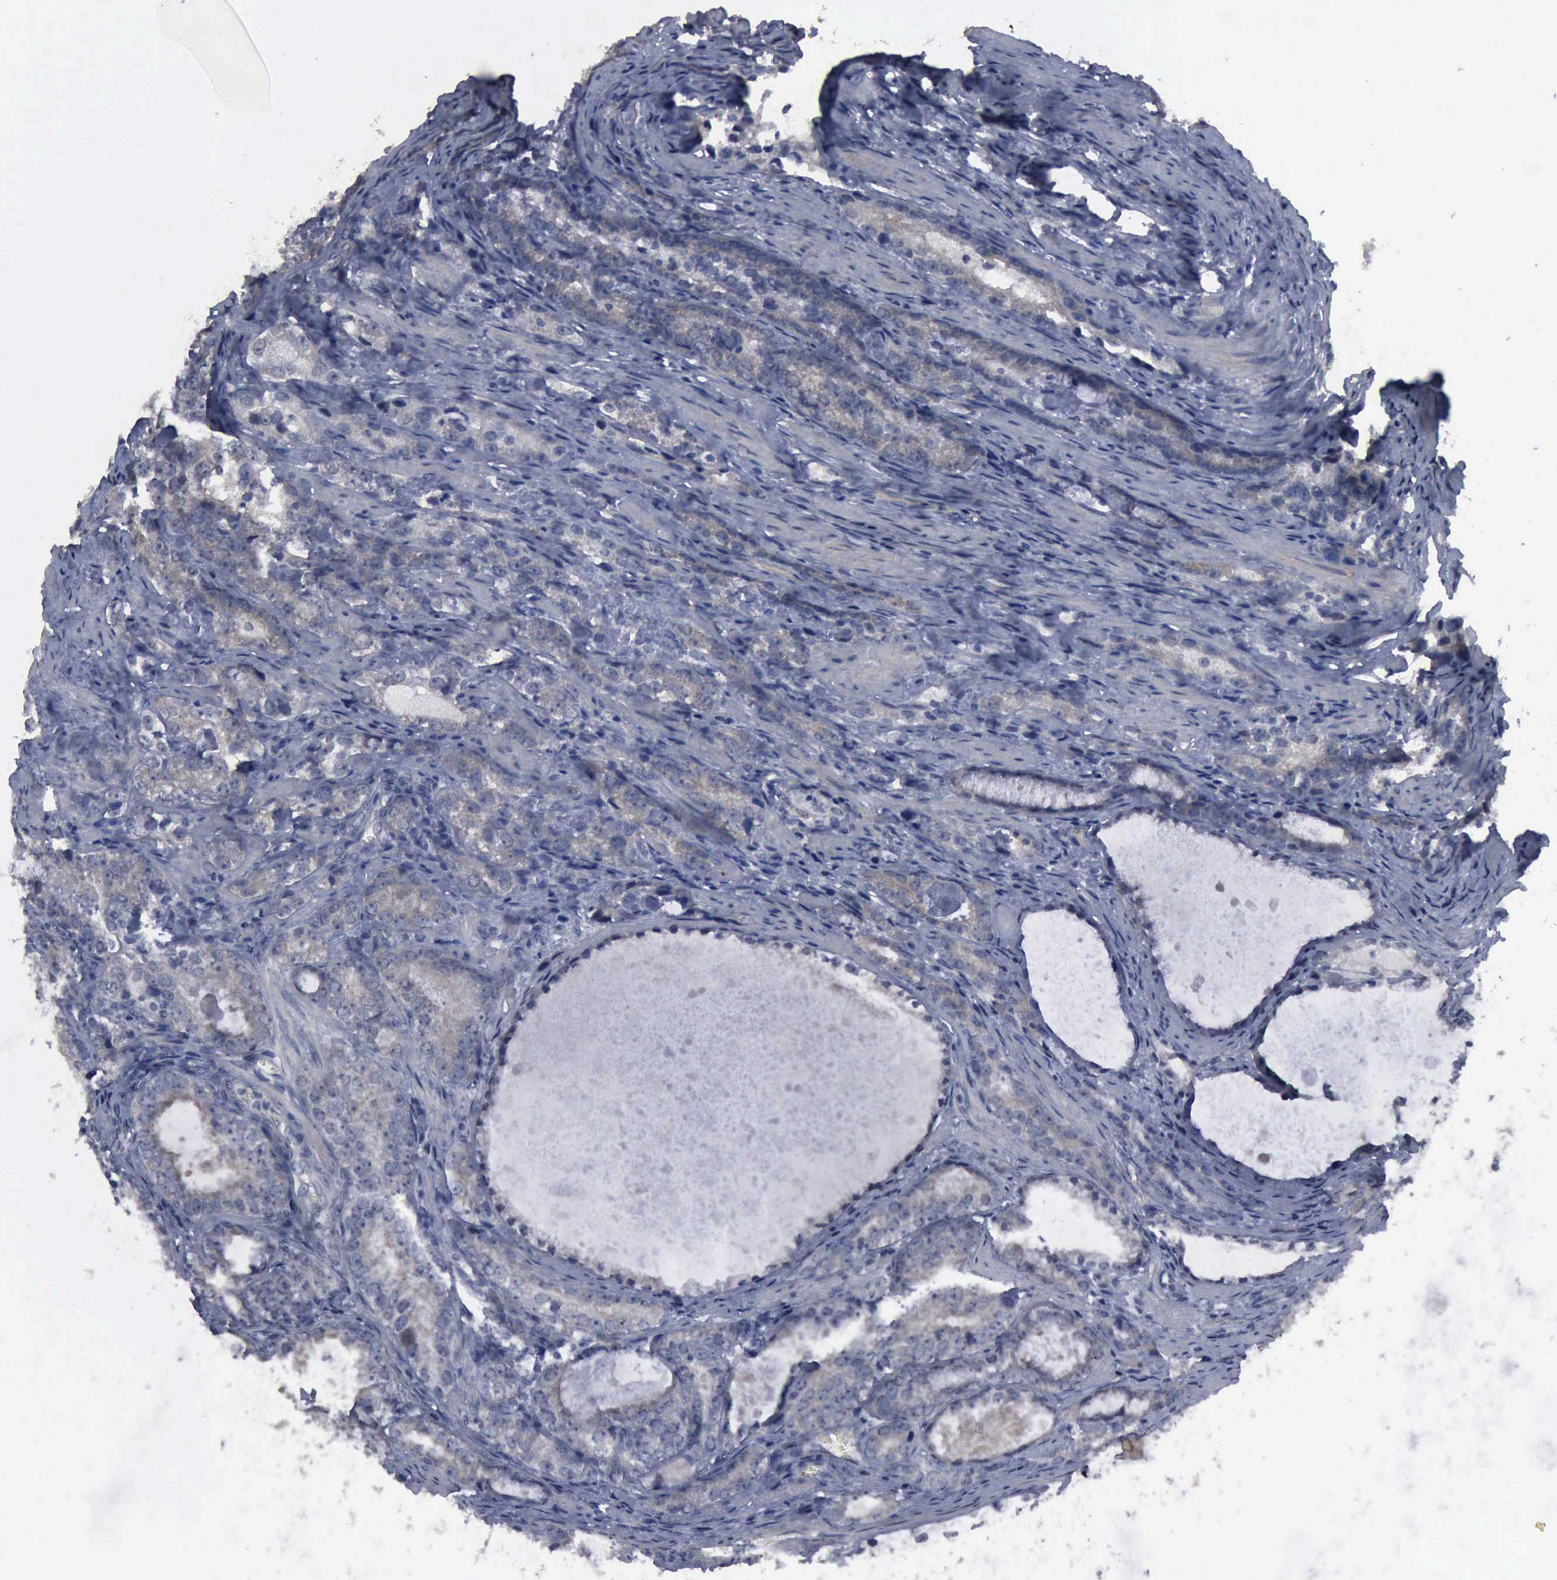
{"staining": {"intensity": "negative", "quantity": "none", "location": "none"}, "tissue": "prostate cancer", "cell_type": "Tumor cells", "image_type": "cancer", "snomed": [{"axis": "morphology", "description": "Adenocarcinoma, High grade"}, {"axis": "topography", "description": "Prostate"}], "caption": "Immunohistochemical staining of human adenocarcinoma (high-grade) (prostate) reveals no significant staining in tumor cells.", "gene": "MYO18B", "patient": {"sex": "male", "age": 63}}